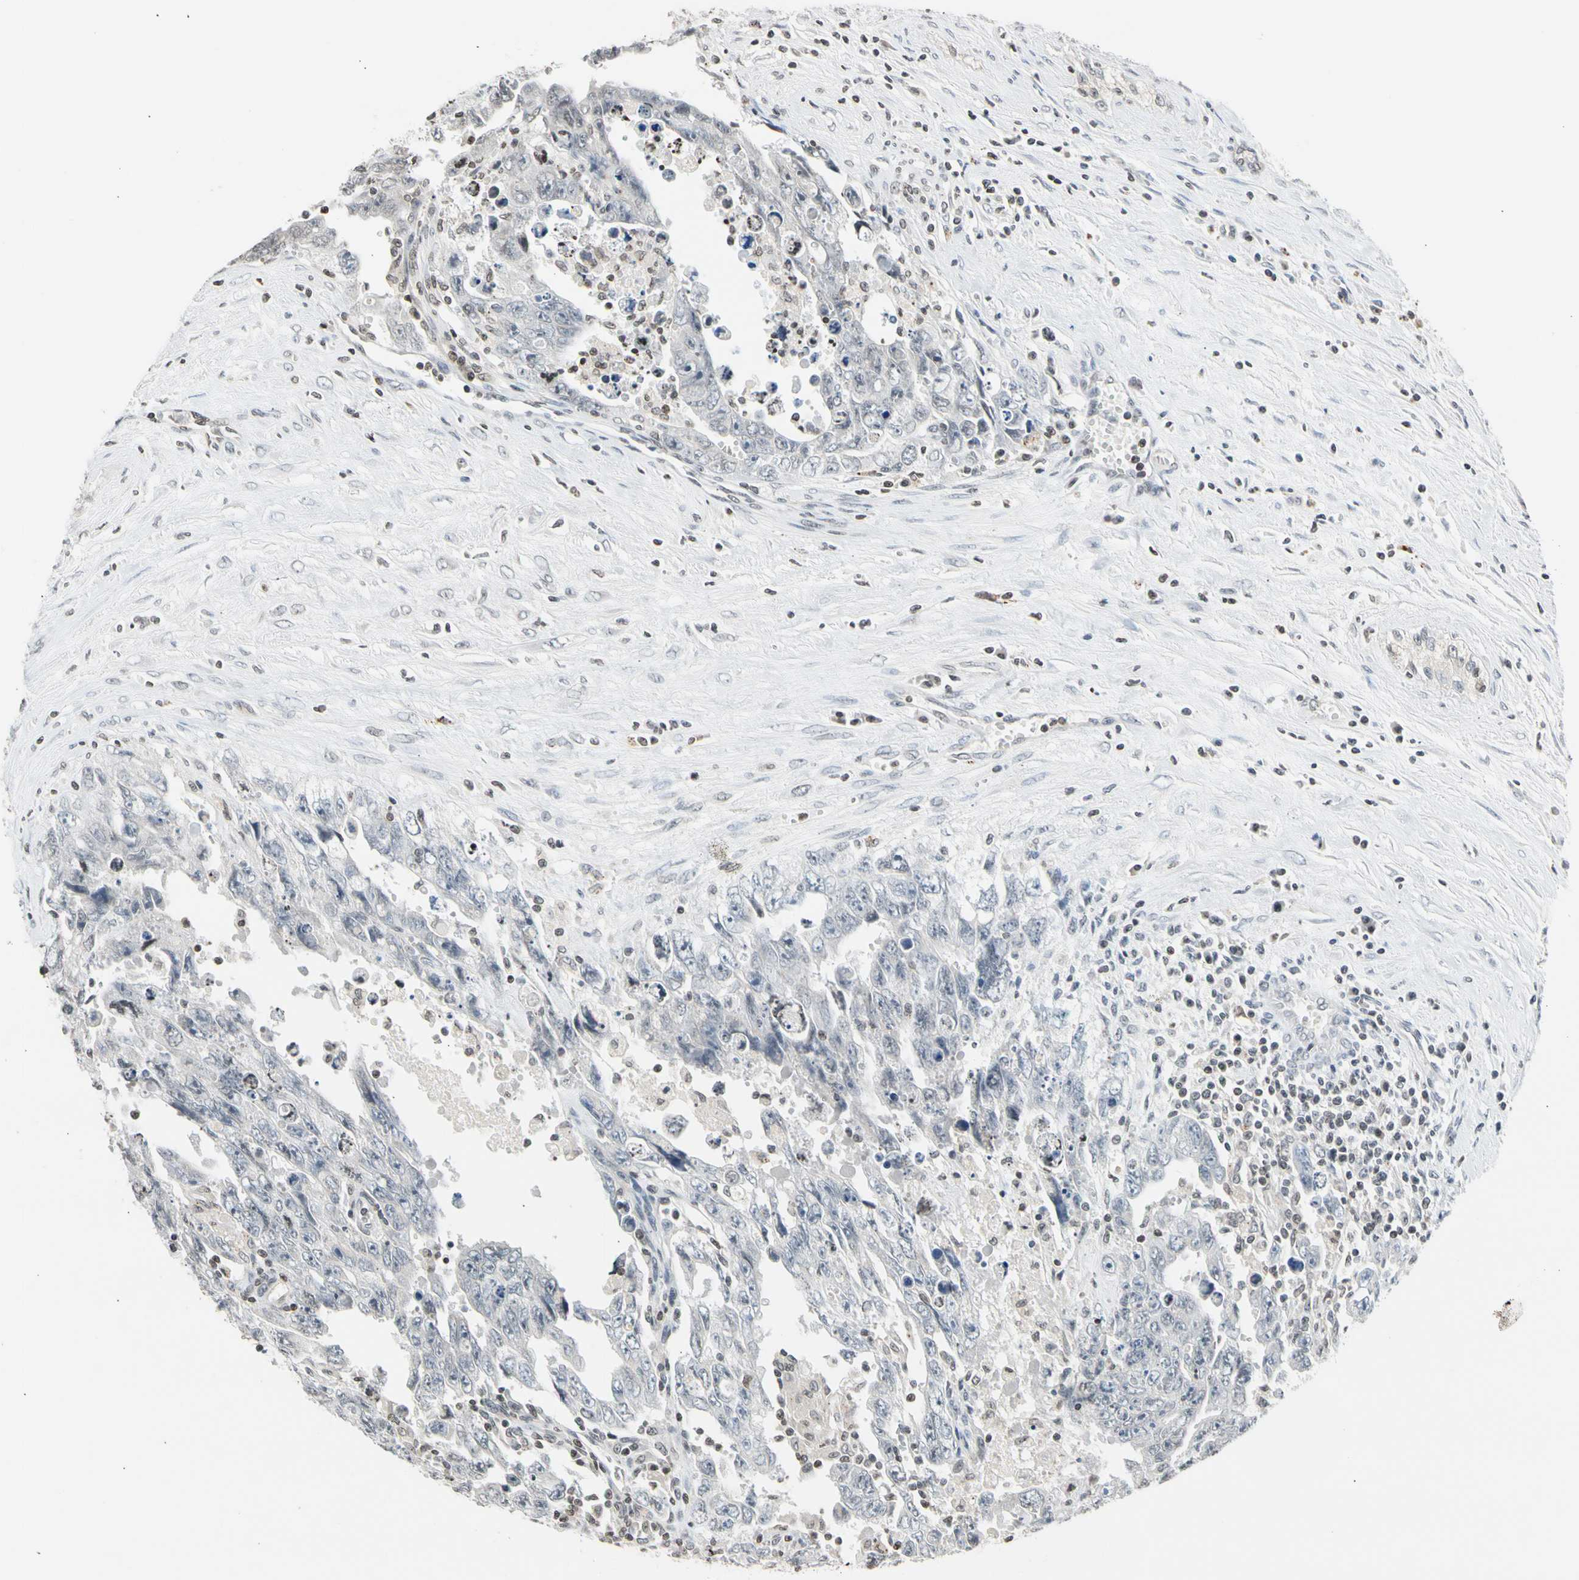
{"staining": {"intensity": "negative", "quantity": "none", "location": "none"}, "tissue": "testis cancer", "cell_type": "Tumor cells", "image_type": "cancer", "snomed": [{"axis": "morphology", "description": "Carcinoma, Embryonal, NOS"}, {"axis": "topography", "description": "Testis"}], "caption": "Protein analysis of testis cancer (embryonal carcinoma) reveals no significant expression in tumor cells.", "gene": "GPX4", "patient": {"sex": "male", "age": 28}}